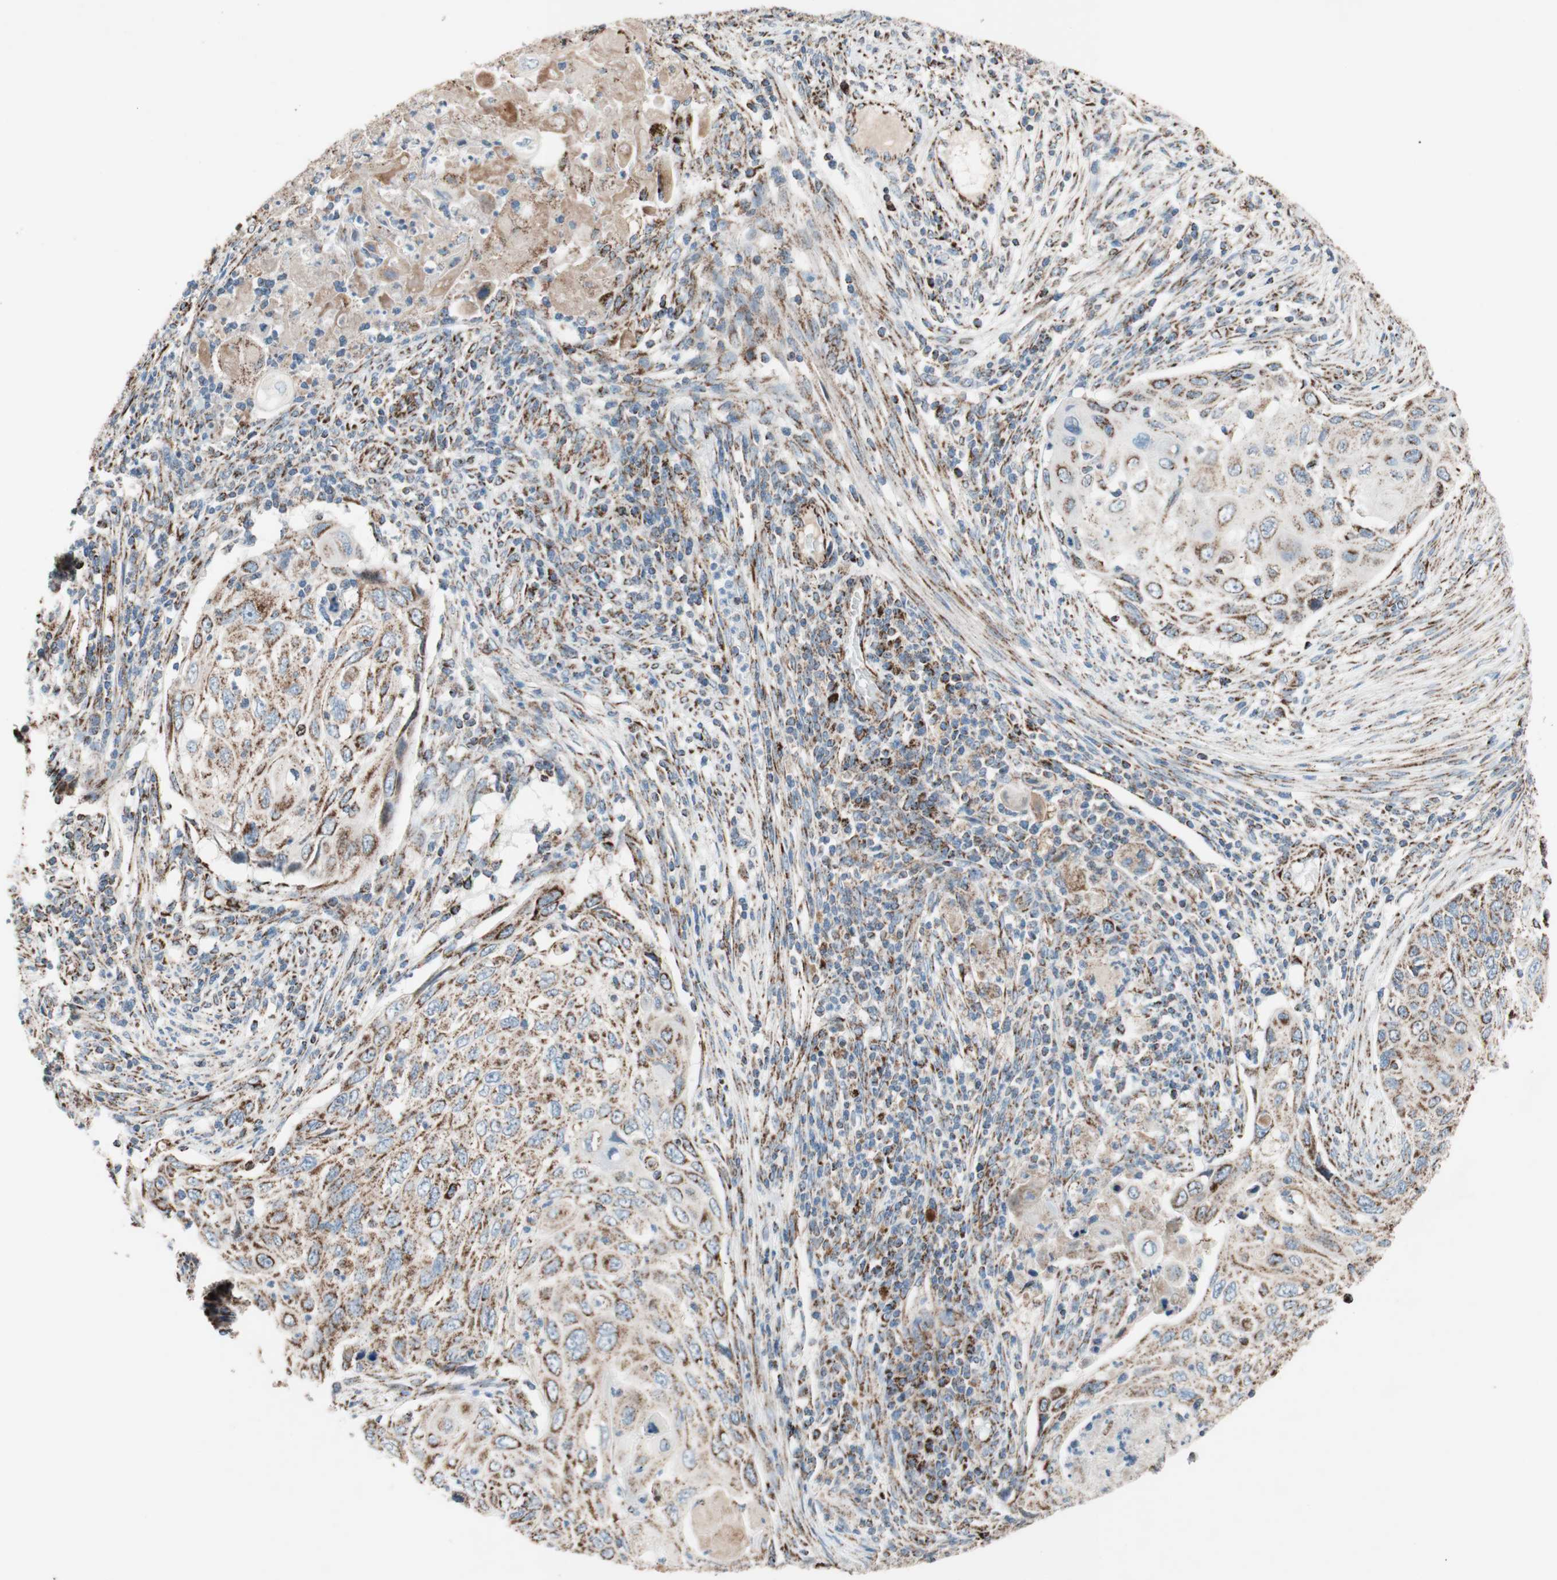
{"staining": {"intensity": "moderate", "quantity": ">75%", "location": "cytoplasmic/membranous"}, "tissue": "cervical cancer", "cell_type": "Tumor cells", "image_type": "cancer", "snomed": [{"axis": "morphology", "description": "Squamous cell carcinoma, NOS"}, {"axis": "topography", "description": "Cervix"}], "caption": "IHC histopathology image of human cervical cancer (squamous cell carcinoma) stained for a protein (brown), which reveals medium levels of moderate cytoplasmic/membranous expression in approximately >75% of tumor cells.", "gene": "PCSK4", "patient": {"sex": "female", "age": 70}}